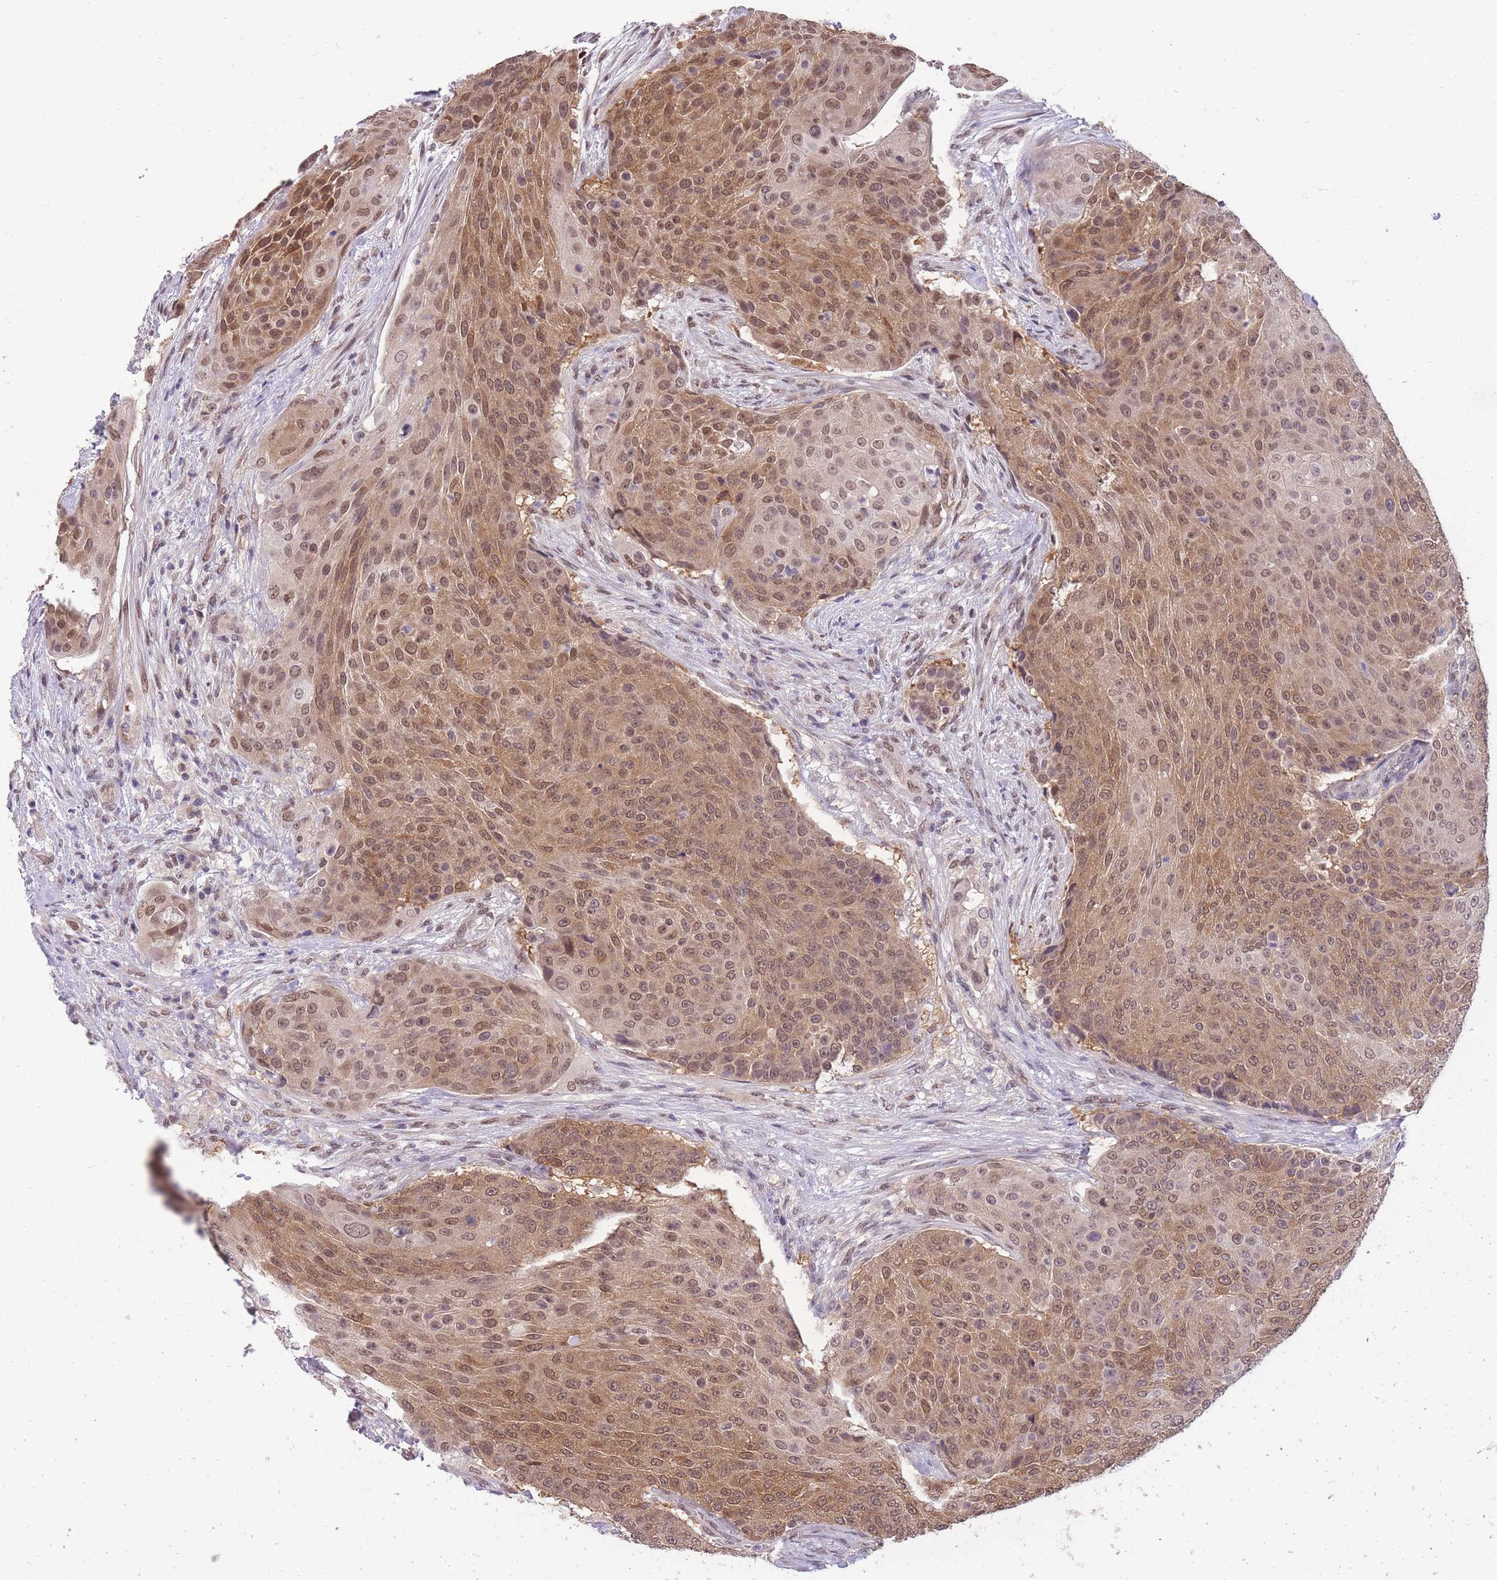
{"staining": {"intensity": "moderate", "quantity": ">75%", "location": "cytoplasmic/membranous,nuclear"}, "tissue": "urothelial cancer", "cell_type": "Tumor cells", "image_type": "cancer", "snomed": [{"axis": "morphology", "description": "Urothelial carcinoma, High grade"}, {"axis": "topography", "description": "Urinary bladder"}], "caption": "Immunohistochemical staining of human urothelial cancer demonstrates medium levels of moderate cytoplasmic/membranous and nuclear positivity in approximately >75% of tumor cells.", "gene": "CDIP1", "patient": {"sex": "female", "age": 63}}